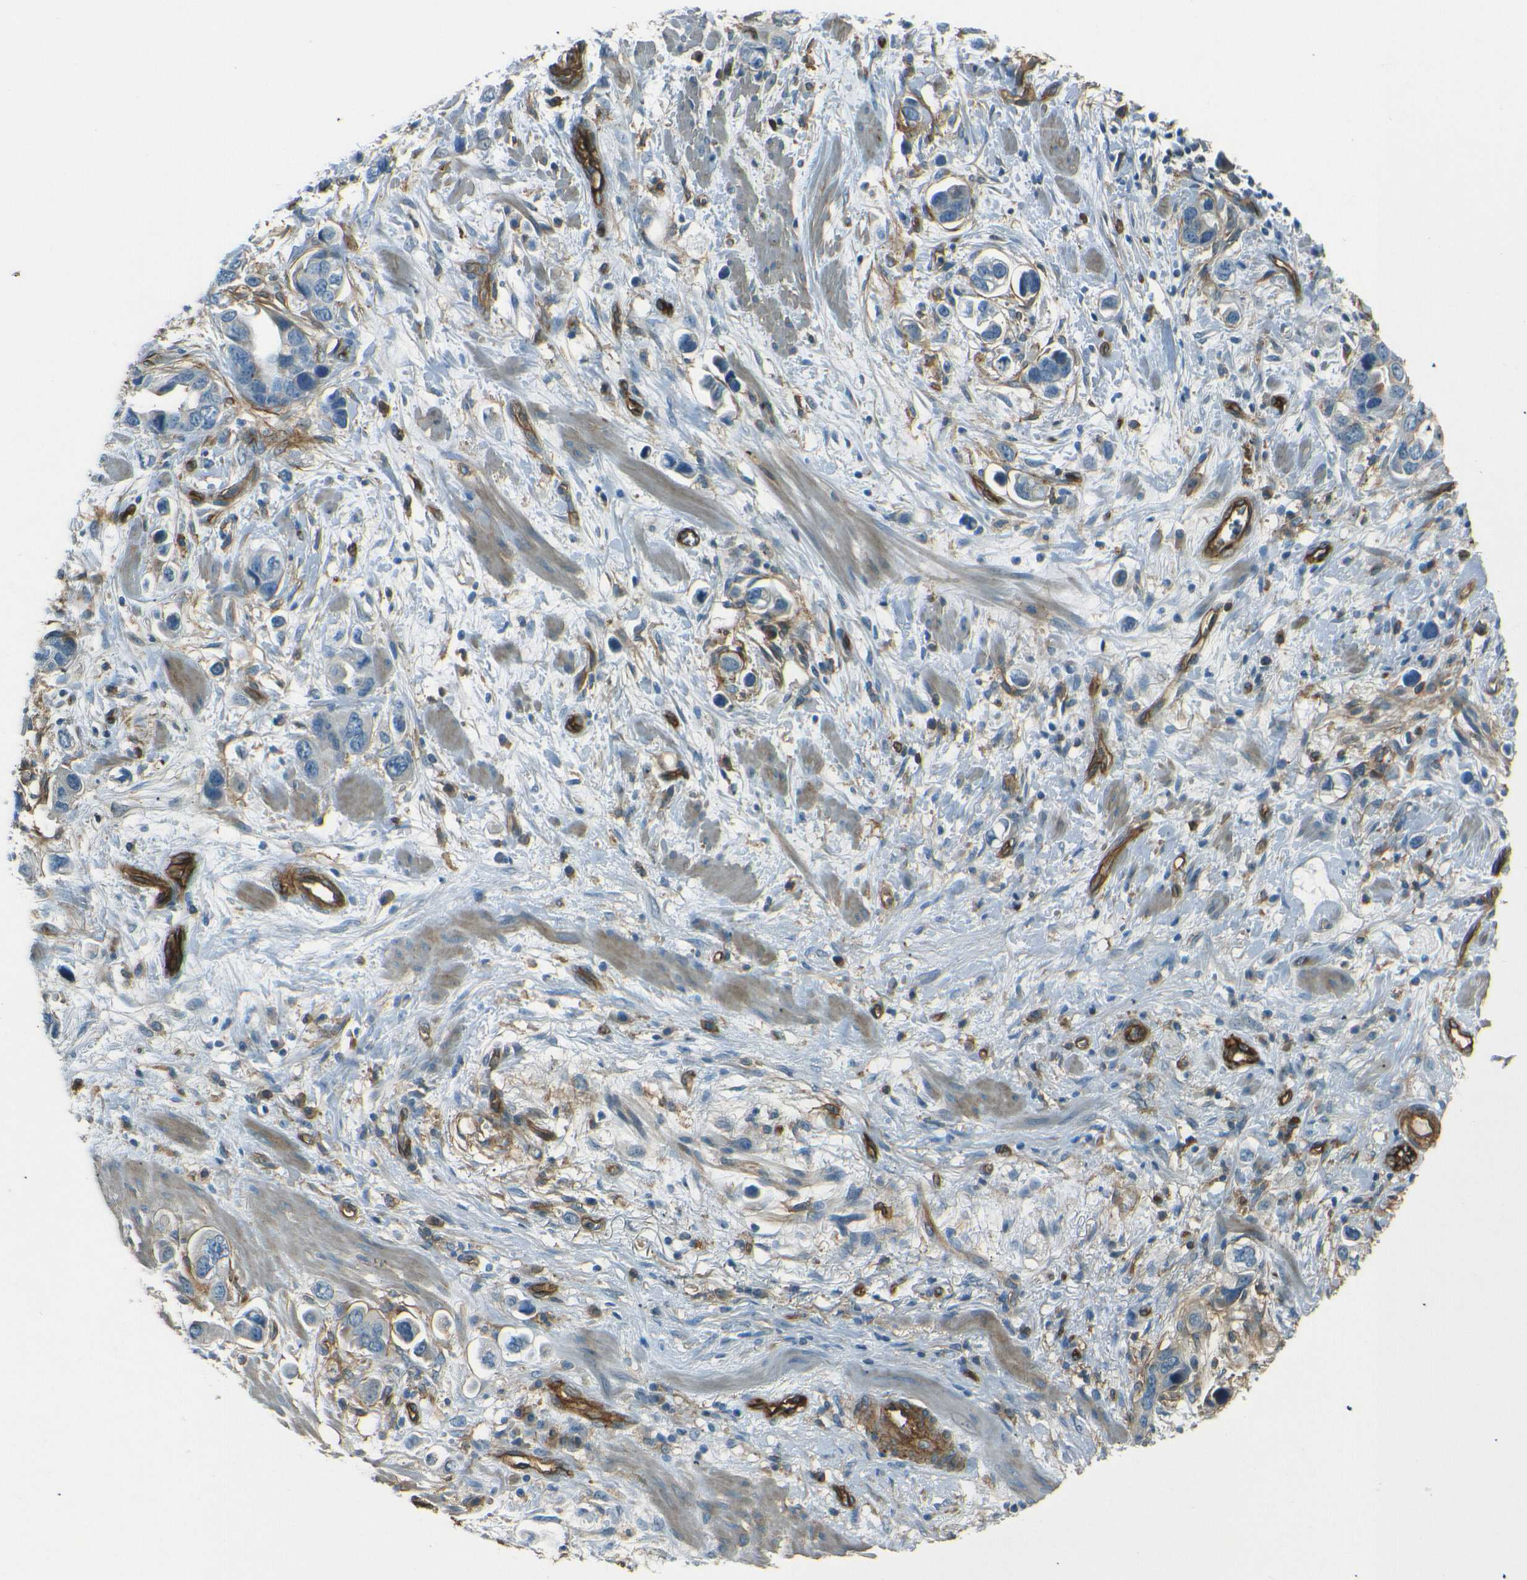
{"staining": {"intensity": "negative", "quantity": "none", "location": "none"}, "tissue": "stomach cancer", "cell_type": "Tumor cells", "image_type": "cancer", "snomed": [{"axis": "morphology", "description": "Adenocarcinoma, NOS"}, {"axis": "topography", "description": "Stomach, lower"}], "caption": "This is an IHC micrograph of human stomach cancer (adenocarcinoma). There is no staining in tumor cells.", "gene": "ENTPD1", "patient": {"sex": "female", "age": 93}}